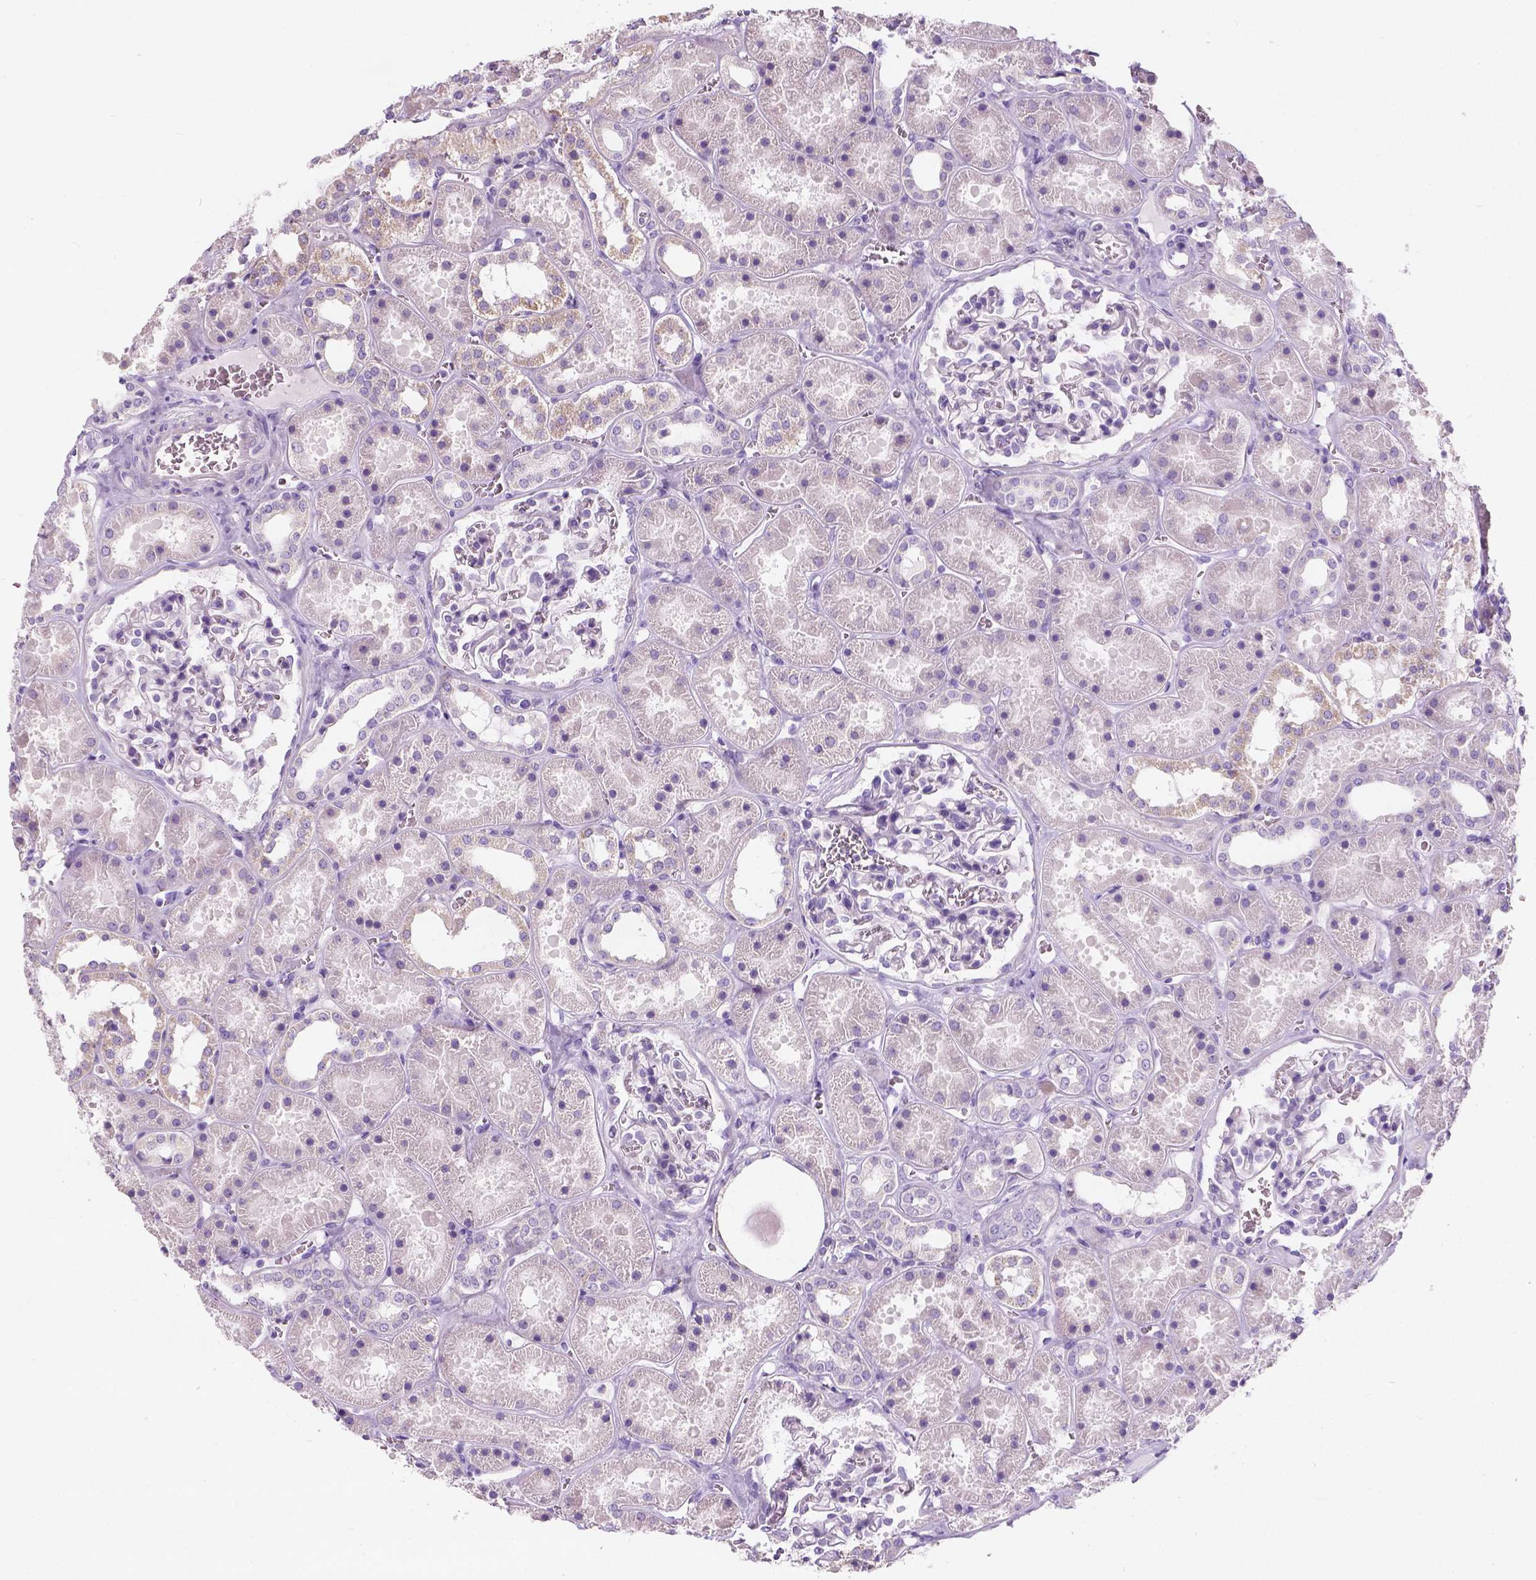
{"staining": {"intensity": "negative", "quantity": "none", "location": "none"}, "tissue": "kidney", "cell_type": "Cells in glomeruli", "image_type": "normal", "snomed": [{"axis": "morphology", "description": "Normal tissue, NOS"}, {"axis": "topography", "description": "Kidney"}], "caption": "A high-resolution micrograph shows immunohistochemistry staining of benign kidney, which exhibits no significant expression in cells in glomeruli. (DAB (3,3'-diaminobenzidine) IHC visualized using brightfield microscopy, high magnification).", "gene": "CHODL", "patient": {"sex": "female", "age": 41}}